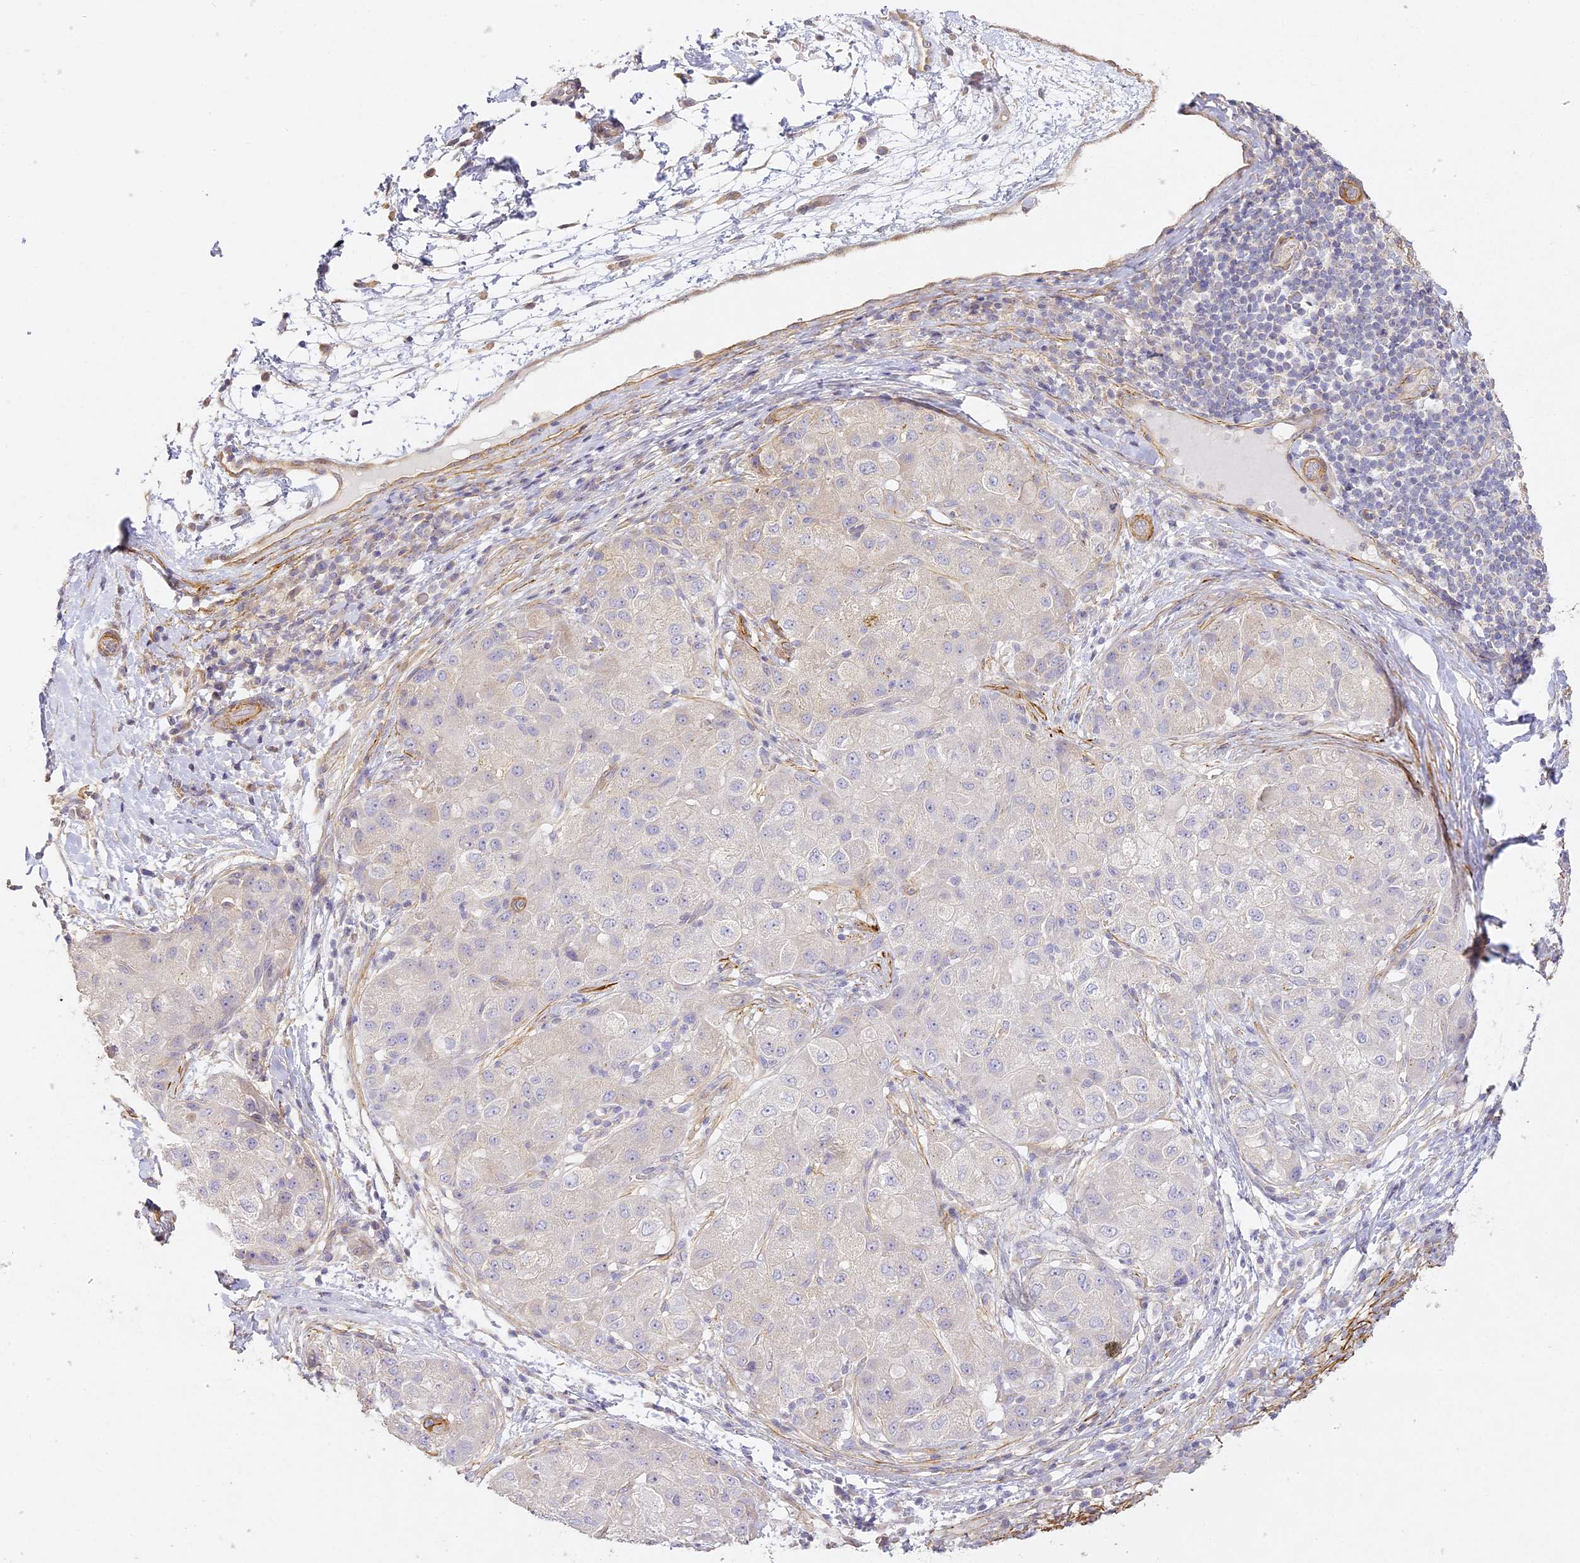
{"staining": {"intensity": "negative", "quantity": "none", "location": "none"}, "tissue": "liver cancer", "cell_type": "Tumor cells", "image_type": "cancer", "snomed": [{"axis": "morphology", "description": "Carcinoma, Hepatocellular, NOS"}, {"axis": "topography", "description": "Liver"}], "caption": "DAB immunohistochemical staining of liver hepatocellular carcinoma exhibits no significant positivity in tumor cells.", "gene": "MED28", "patient": {"sex": "male", "age": 80}}